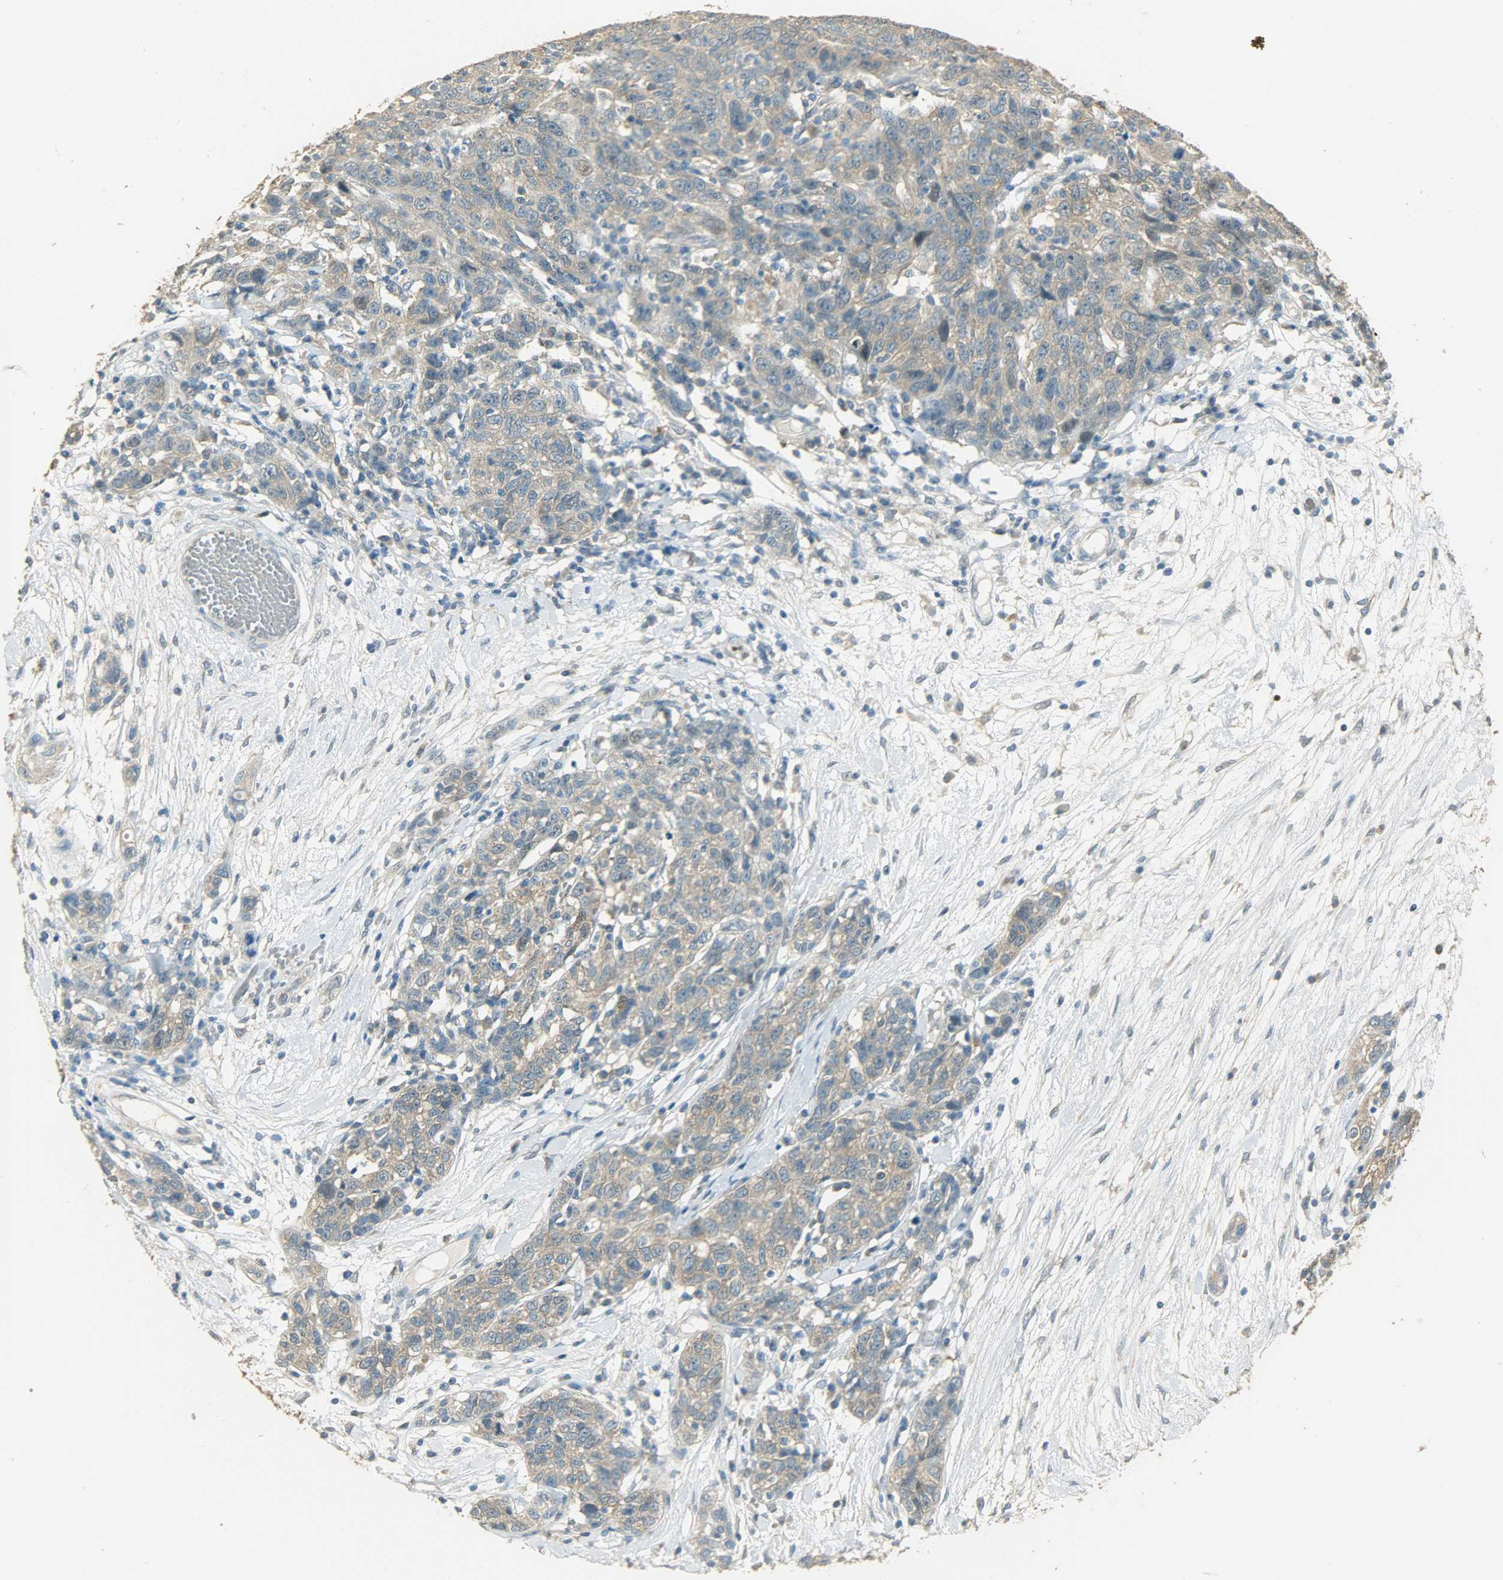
{"staining": {"intensity": "weak", "quantity": ">75%", "location": "cytoplasmic/membranous"}, "tissue": "ovarian cancer", "cell_type": "Tumor cells", "image_type": "cancer", "snomed": [{"axis": "morphology", "description": "Cystadenocarcinoma, serous, NOS"}, {"axis": "topography", "description": "Ovary"}], "caption": "Immunohistochemical staining of human ovarian serous cystadenocarcinoma displays low levels of weak cytoplasmic/membranous positivity in approximately >75% of tumor cells.", "gene": "PRMT5", "patient": {"sex": "female", "age": 71}}